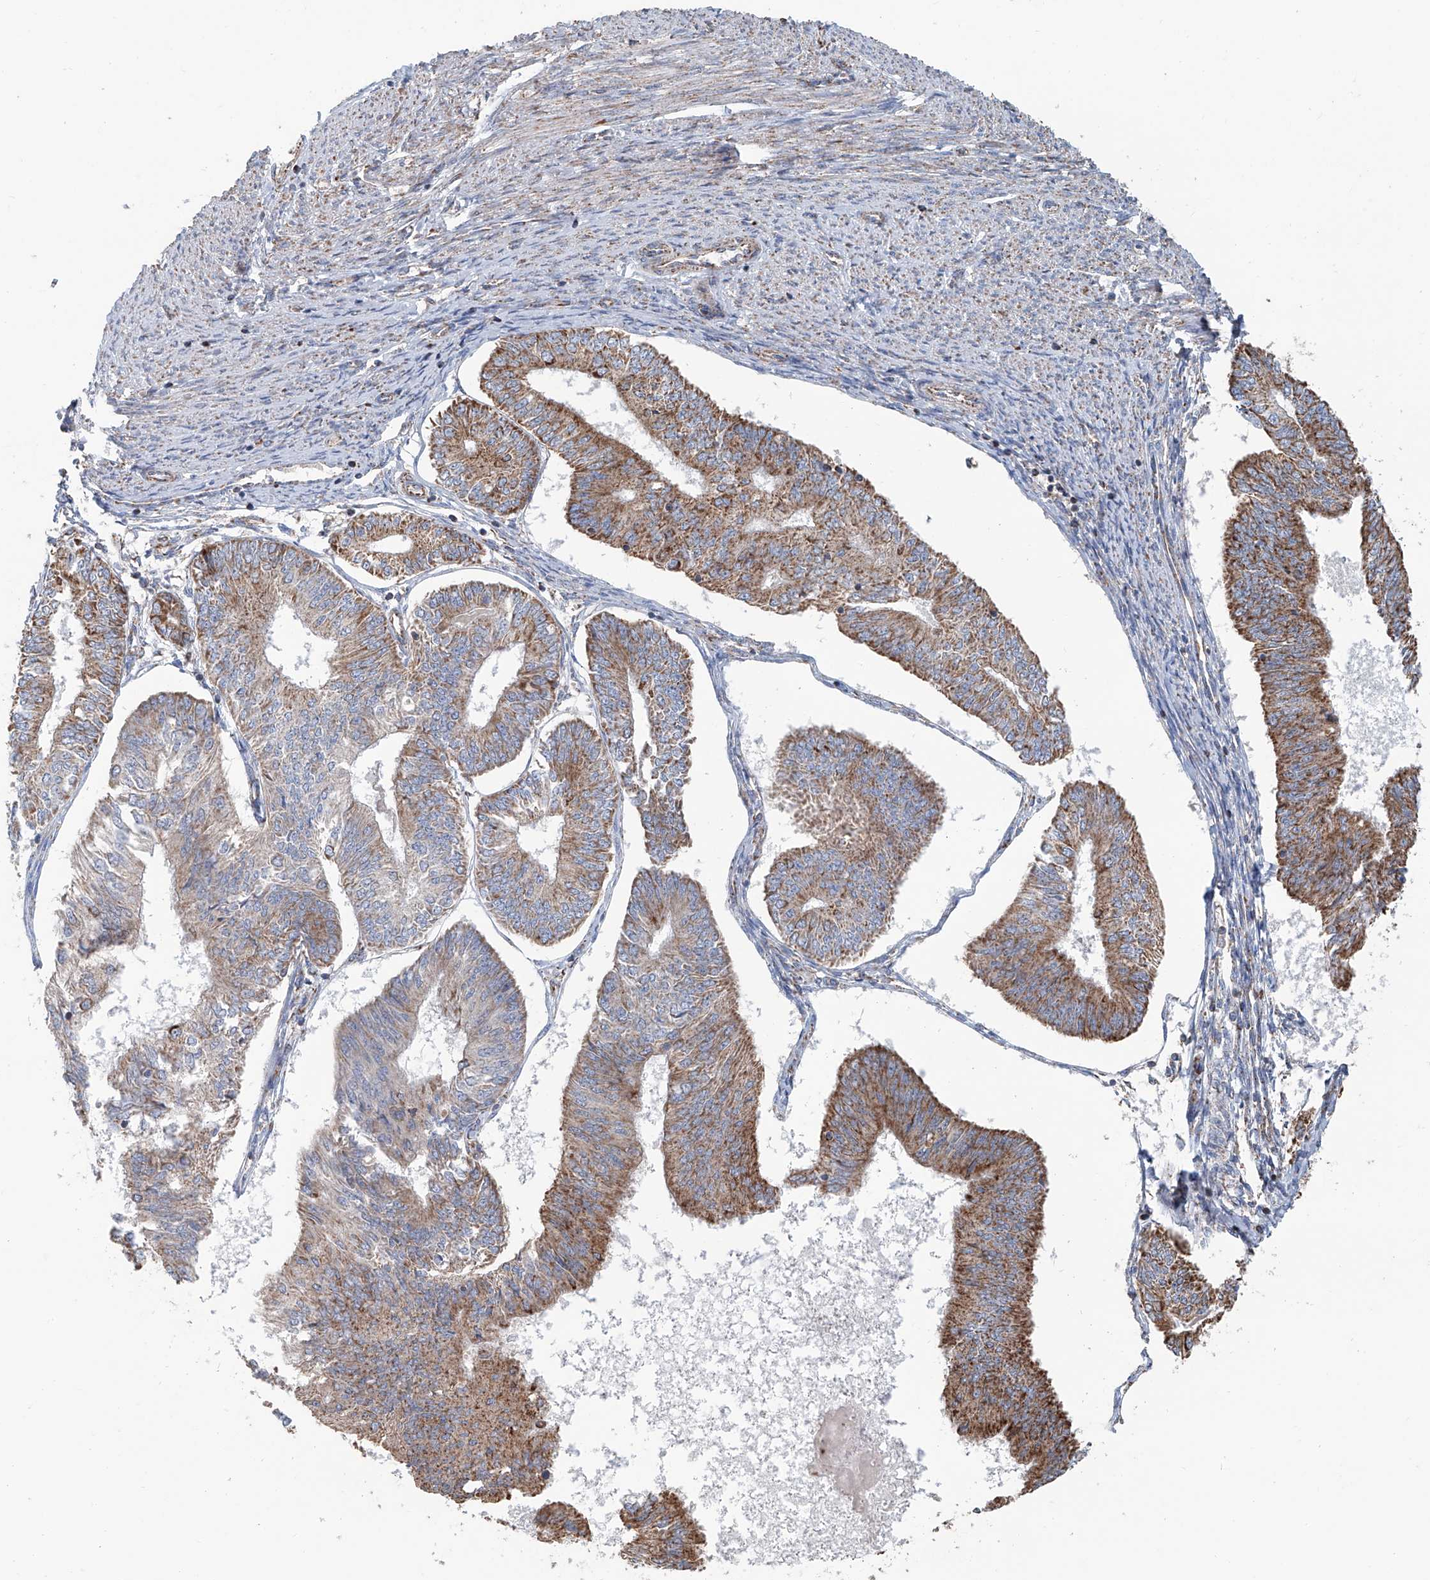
{"staining": {"intensity": "moderate", "quantity": ">75%", "location": "cytoplasmic/membranous"}, "tissue": "endometrial cancer", "cell_type": "Tumor cells", "image_type": "cancer", "snomed": [{"axis": "morphology", "description": "Adenocarcinoma, NOS"}, {"axis": "topography", "description": "Endometrium"}], "caption": "This is a histology image of immunohistochemistry (IHC) staining of endometrial cancer (adenocarcinoma), which shows moderate expression in the cytoplasmic/membranous of tumor cells.", "gene": "MCL1", "patient": {"sex": "female", "age": 58}}